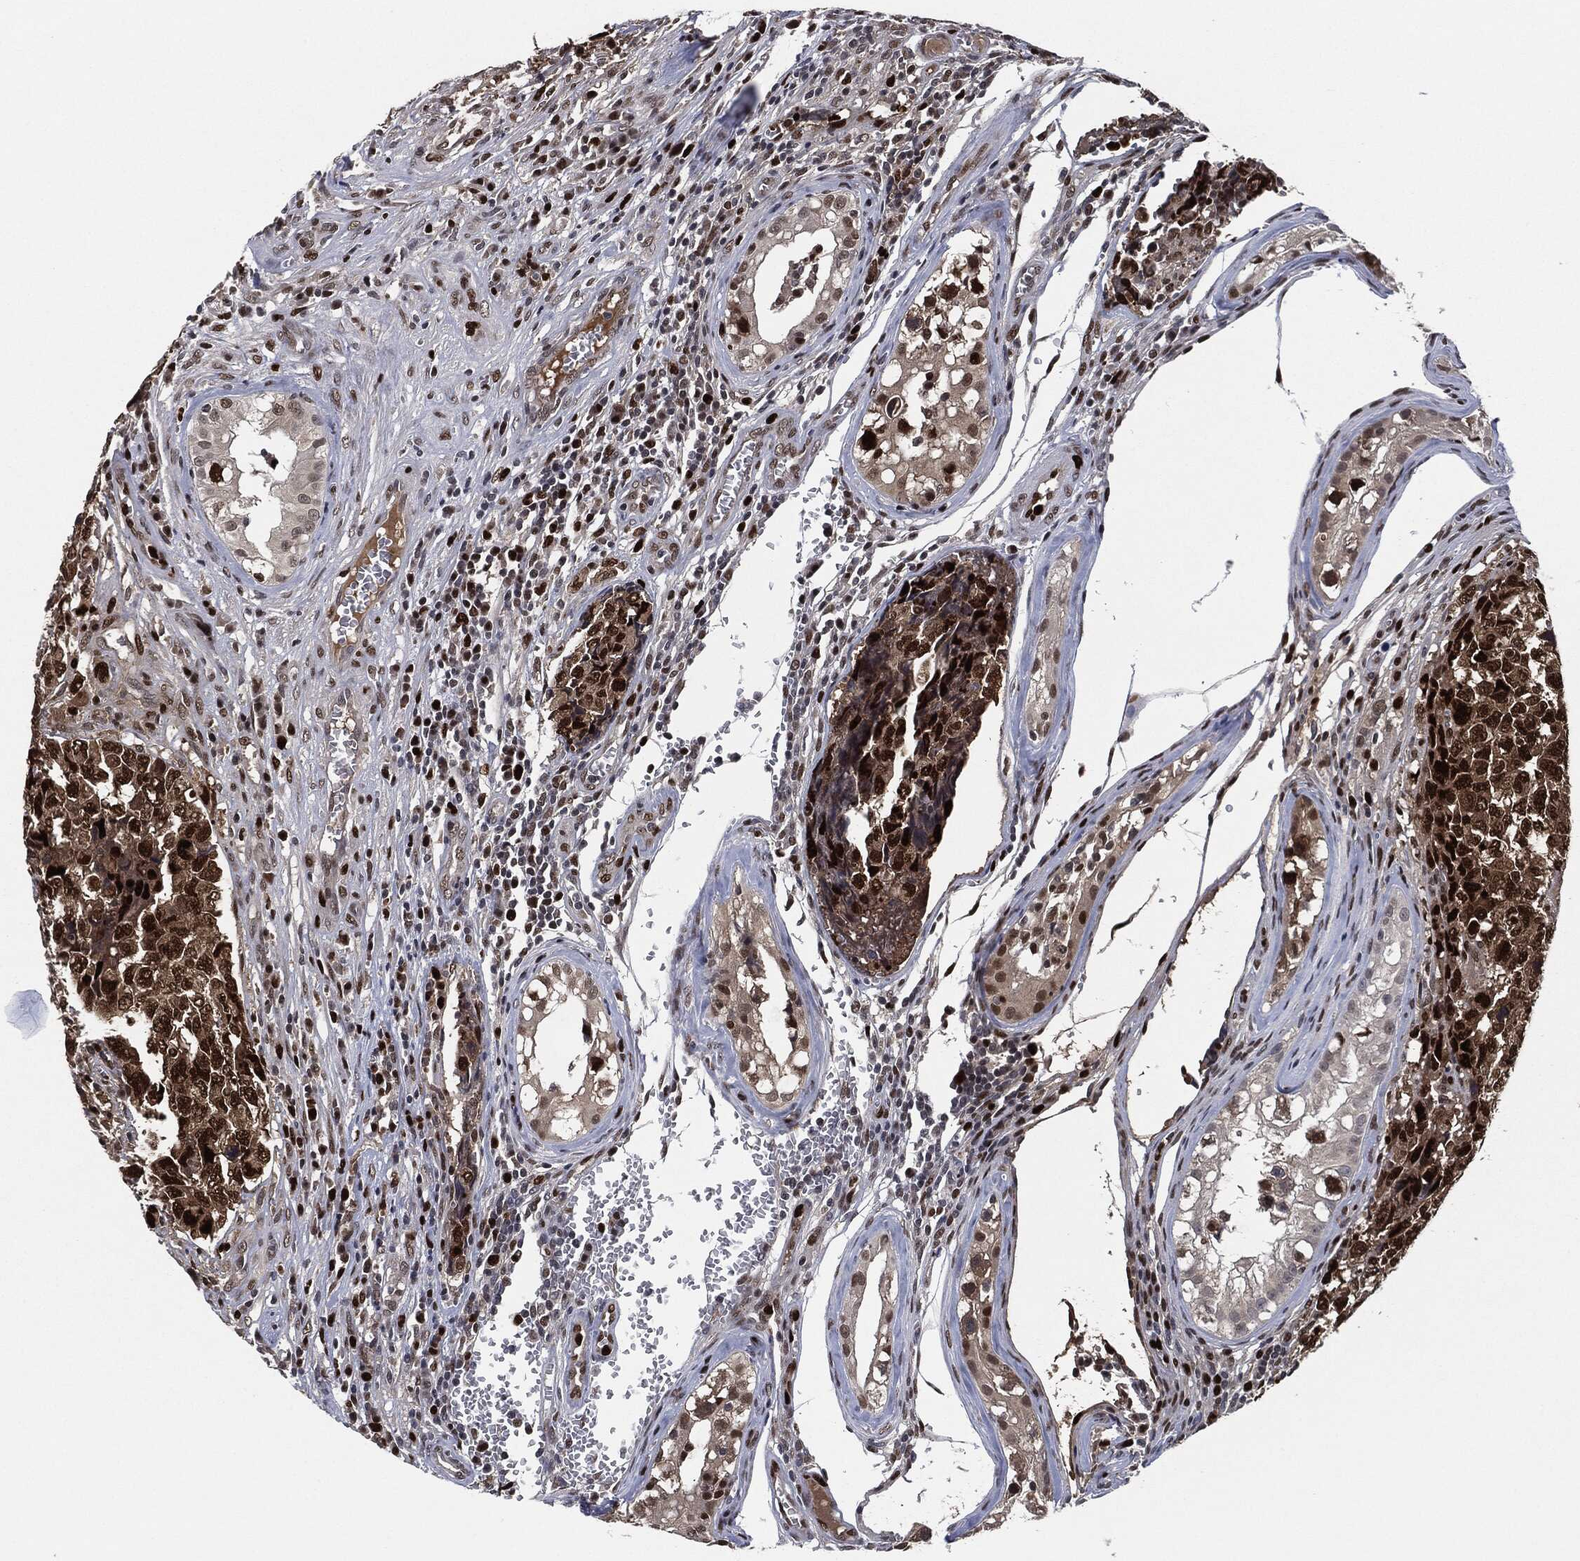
{"staining": {"intensity": "strong", "quantity": ">75%", "location": "cytoplasmic/membranous,nuclear"}, "tissue": "testis cancer", "cell_type": "Tumor cells", "image_type": "cancer", "snomed": [{"axis": "morphology", "description": "Carcinoma, Embryonal, NOS"}, {"axis": "topography", "description": "Testis"}], "caption": "Immunohistochemistry image of neoplastic tissue: human testis cancer stained using immunohistochemistry reveals high levels of strong protein expression localized specifically in the cytoplasmic/membranous and nuclear of tumor cells, appearing as a cytoplasmic/membranous and nuclear brown color.", "gene": "PCNA", "patient": {"sex": "male", "age": 23}}